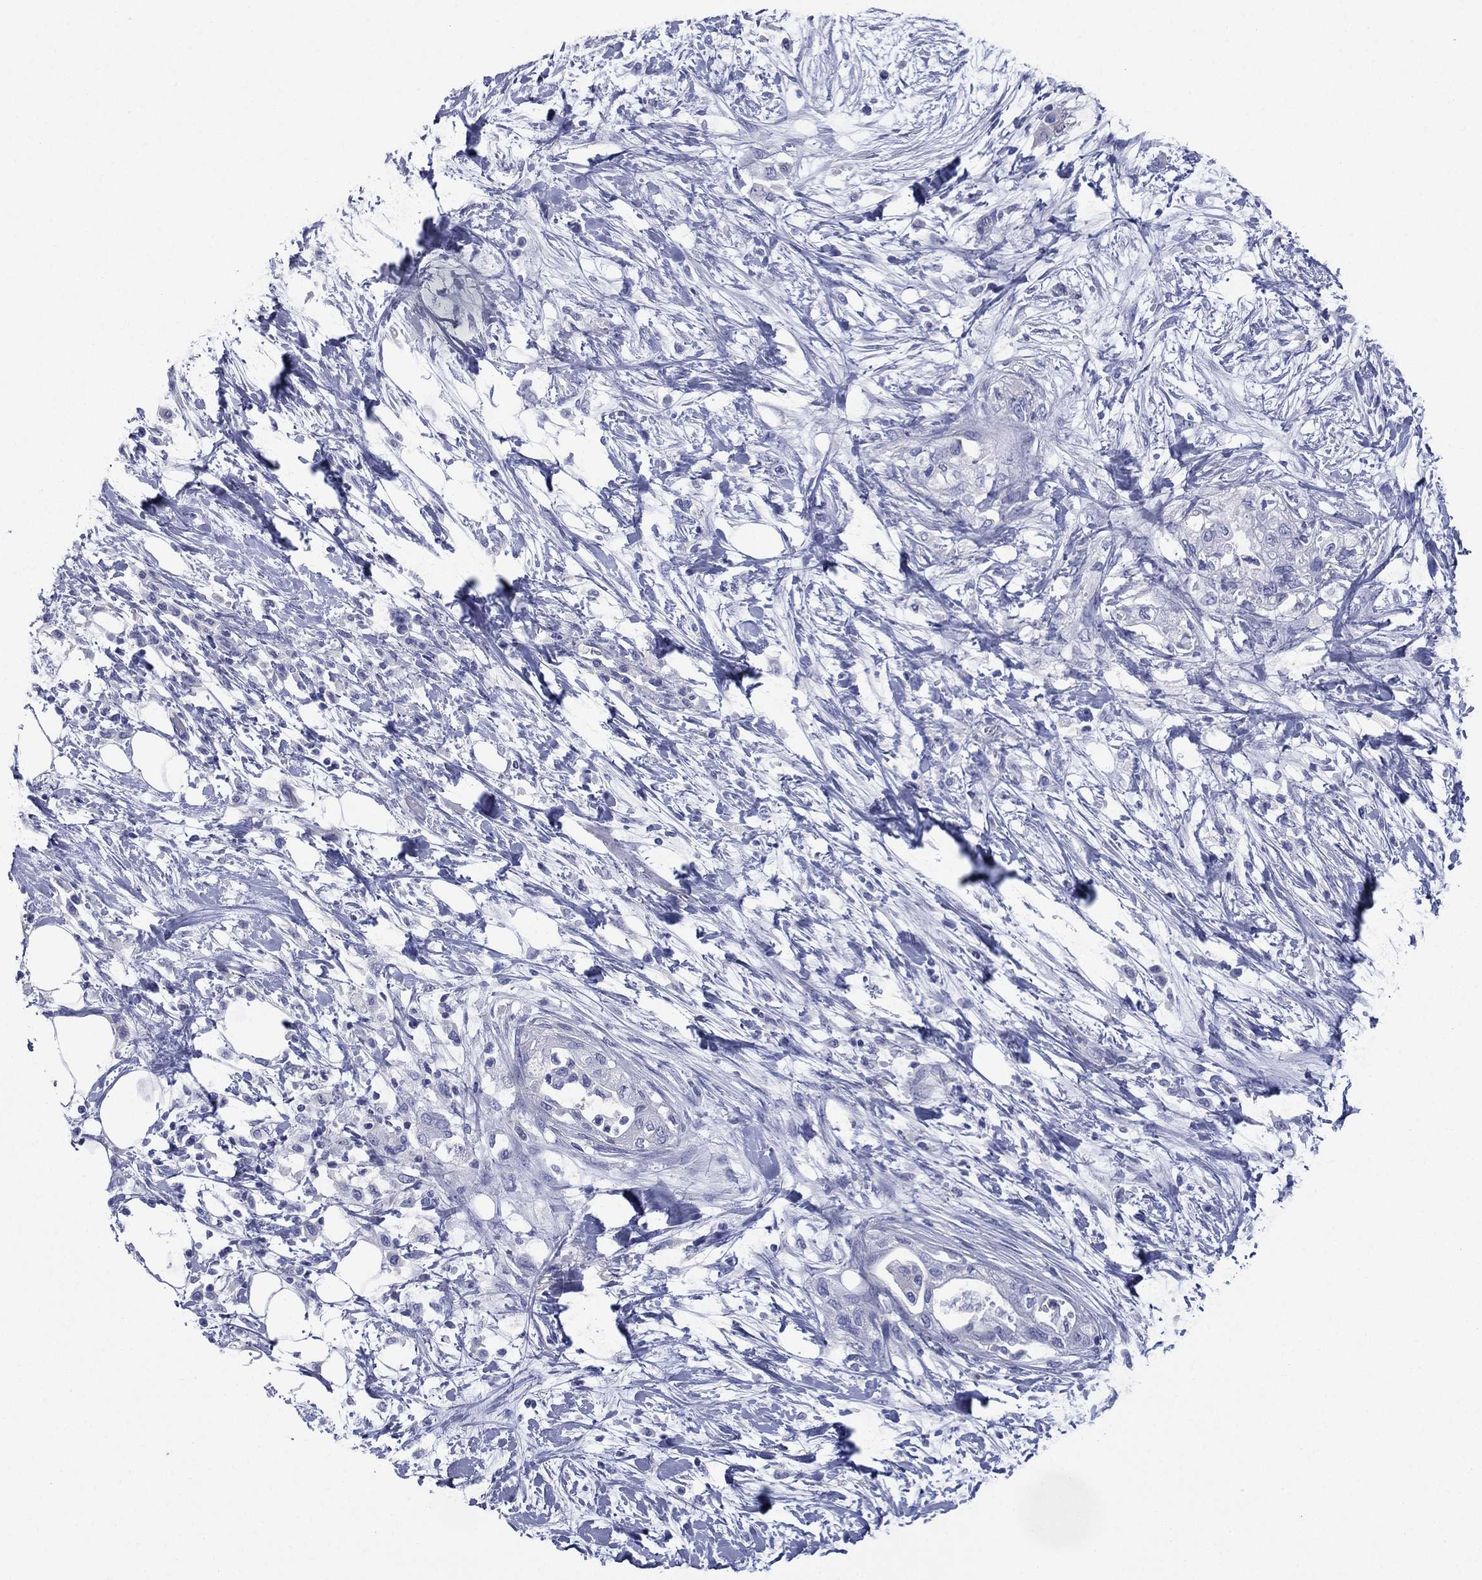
{"staining": {"intensity": "negative", "quantity": "none", "location": "none"}, "tissue": "pancreatic cancer", "cell_type": "Tumor cells", "image_type": "cancer", "snomed": [{"axis": "morphology", "description": "Normal tissue, NOS"}, {"axis": "morphology", "description": "Adenocarcinoma, NOS"}, {"axis": "topography", "description": "Pancreas"}, {"axis": "topography", "description": "Duodenum"}], "caption": "Photomicrograph shows no protein expression in tumor cells of pancreatic cancer (adenocarcinoma) tissue.", "gene": "FCER2", "patient": {"sex": "female", "age": 60}}